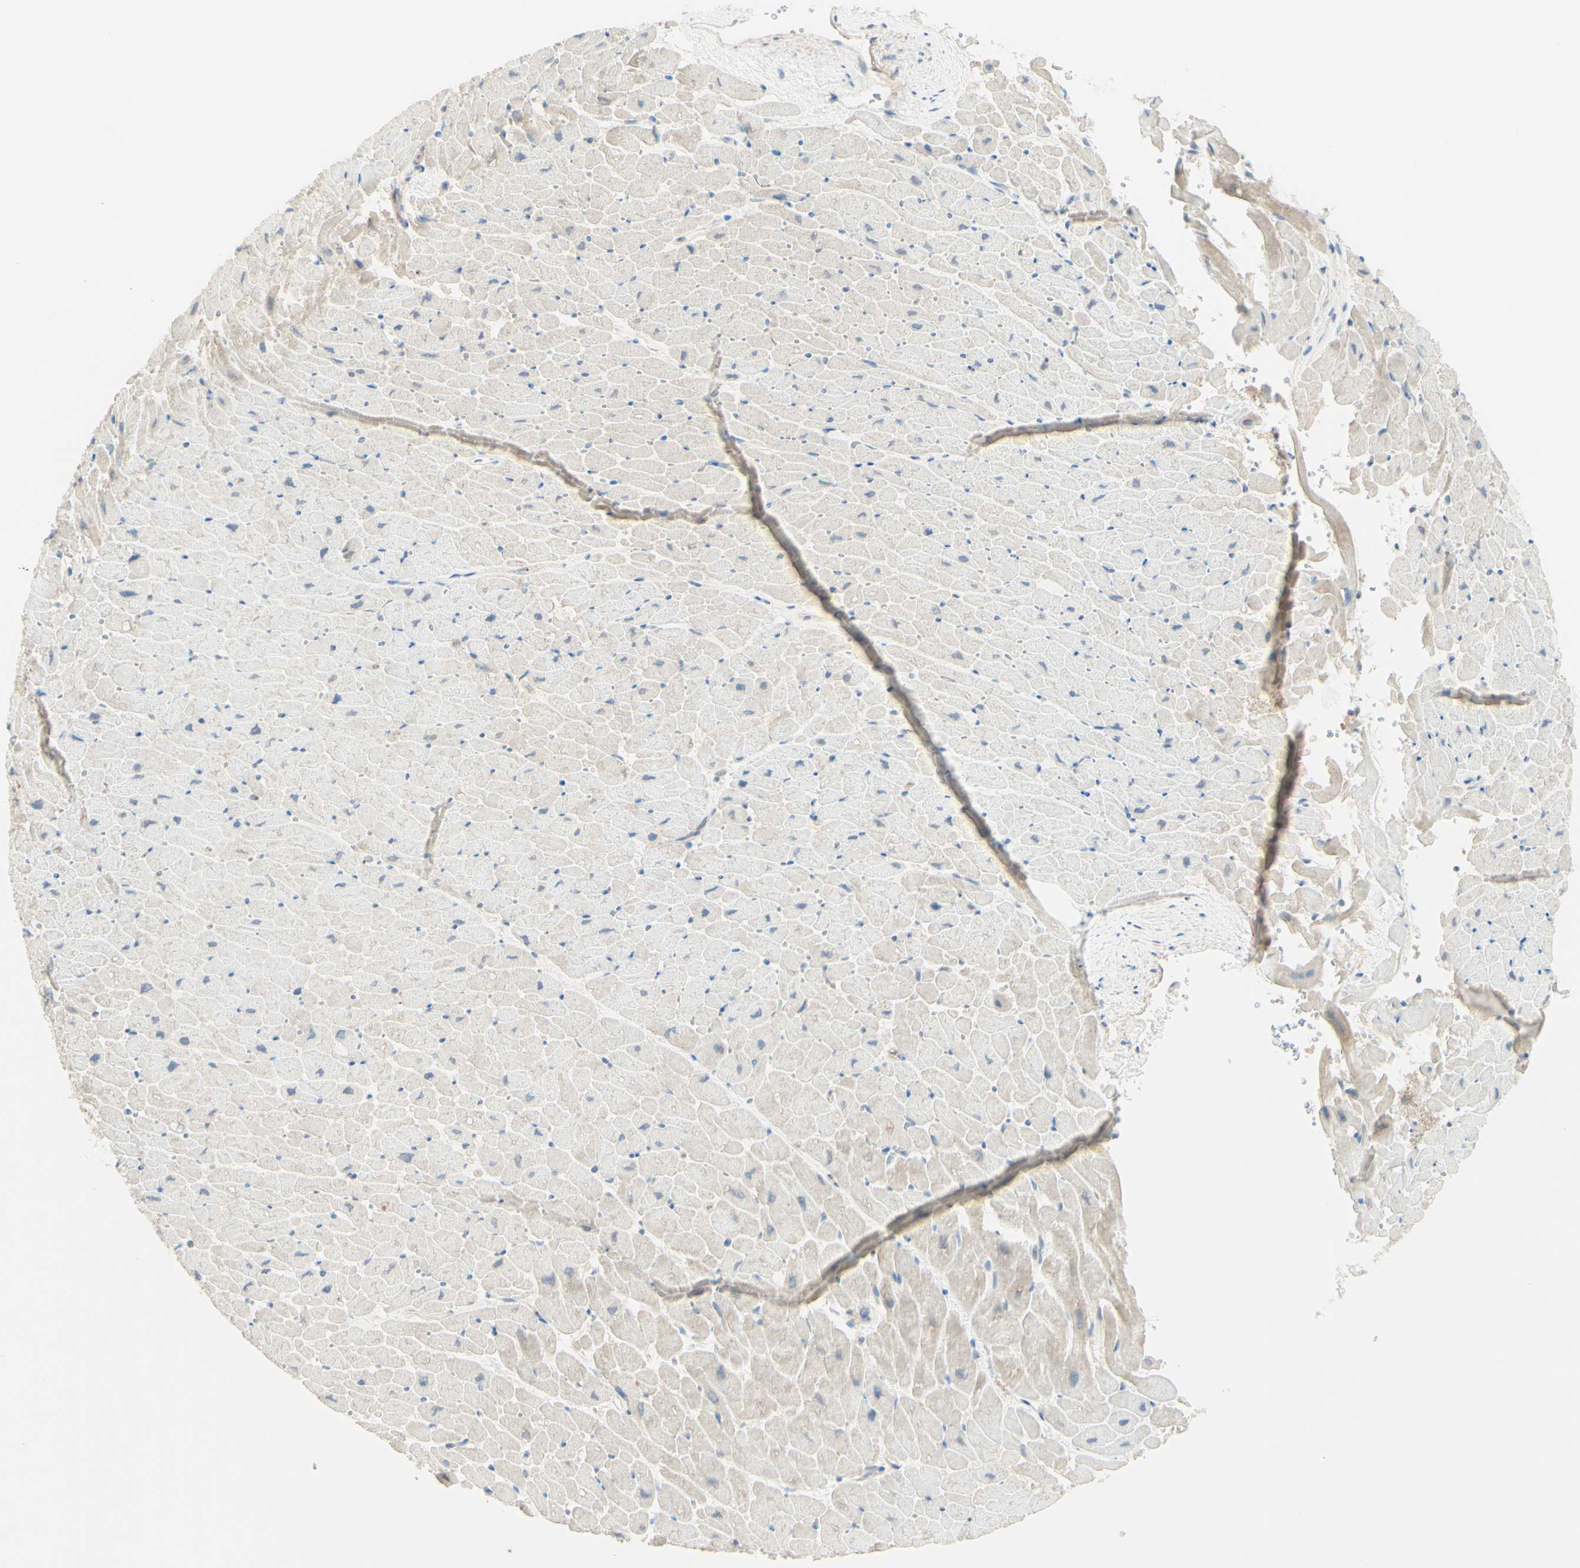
{"staining": {"intensity": "negative", "quantity": "none", "location": "none"}, "tissue": "heart muscle", "cell_type": "Cardiomyocytes", "image_type": "normal", "snomed": [{"axis": "morphology", "description": "Normal tissue, NOS"}, {"axis": "topography", "description": "Heart"}], "caption": "Immunohistochemistry micrograph of normal human heart muscle stained for a protein (brown), which demonstrates no staining in cardiomyocytes.", "gene": "MTM1", "patient": {"sex": "male", "age": 45}}